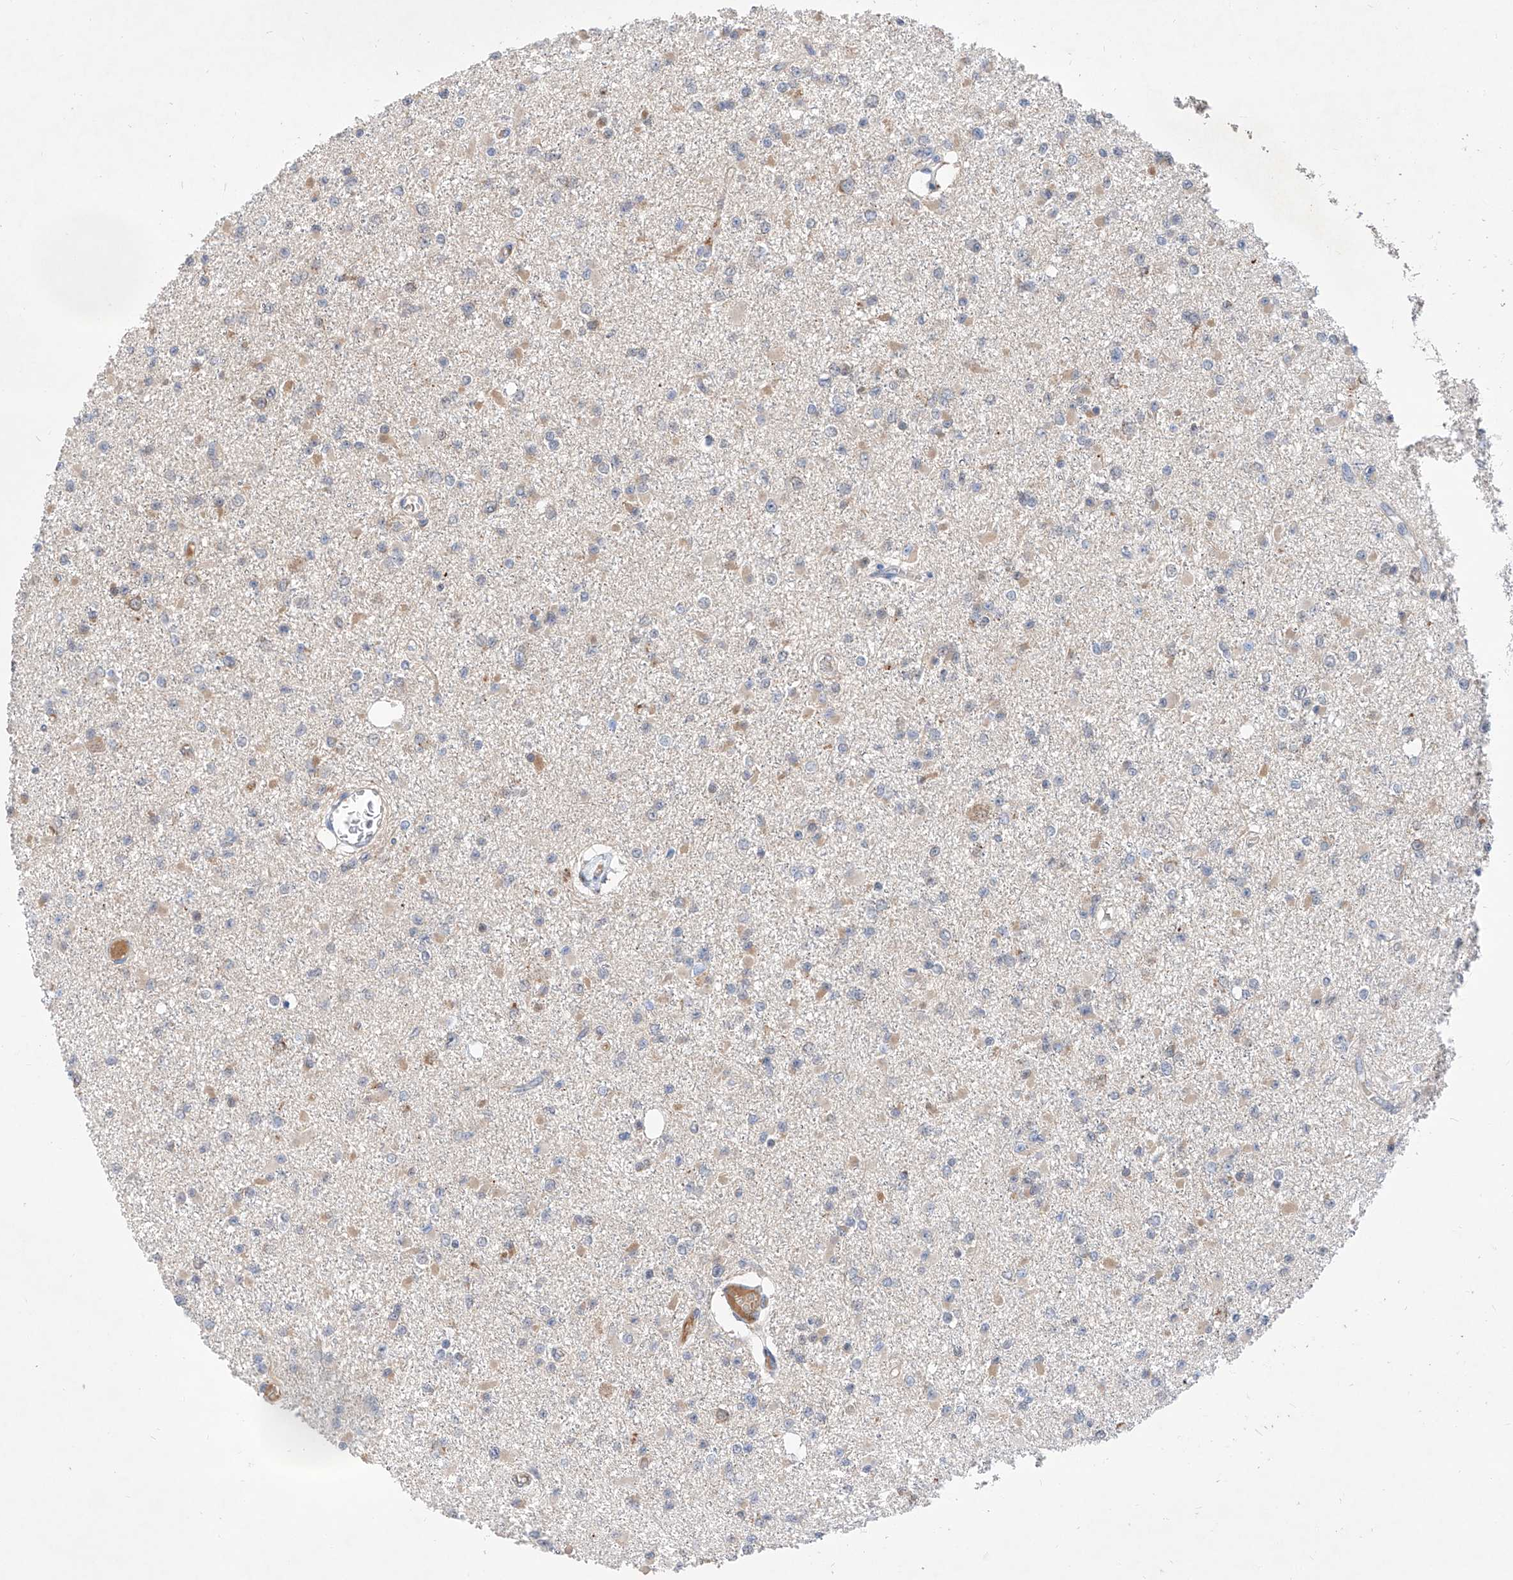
{"staining": {"intensity": "negative", "quantity": "none", "location": "none"}, "tissue": "glioma", "cell_type": "Tumor cells", "image_type": "cancer", "snomed": [{"axis": "morphology", "description": "Glioma, malignant, Low grade"}, {"axis": "topography", "description": "Brain"}], "caption": "High magnification brightfield microscopy of low-grade glioma (malignant) stained with DAB (brown) and counterstained with hematoxylin (blue): tumor cells show no significant staining.", "gene": "CARMIL3", "patient": {"sex": "female", "age": 22}}